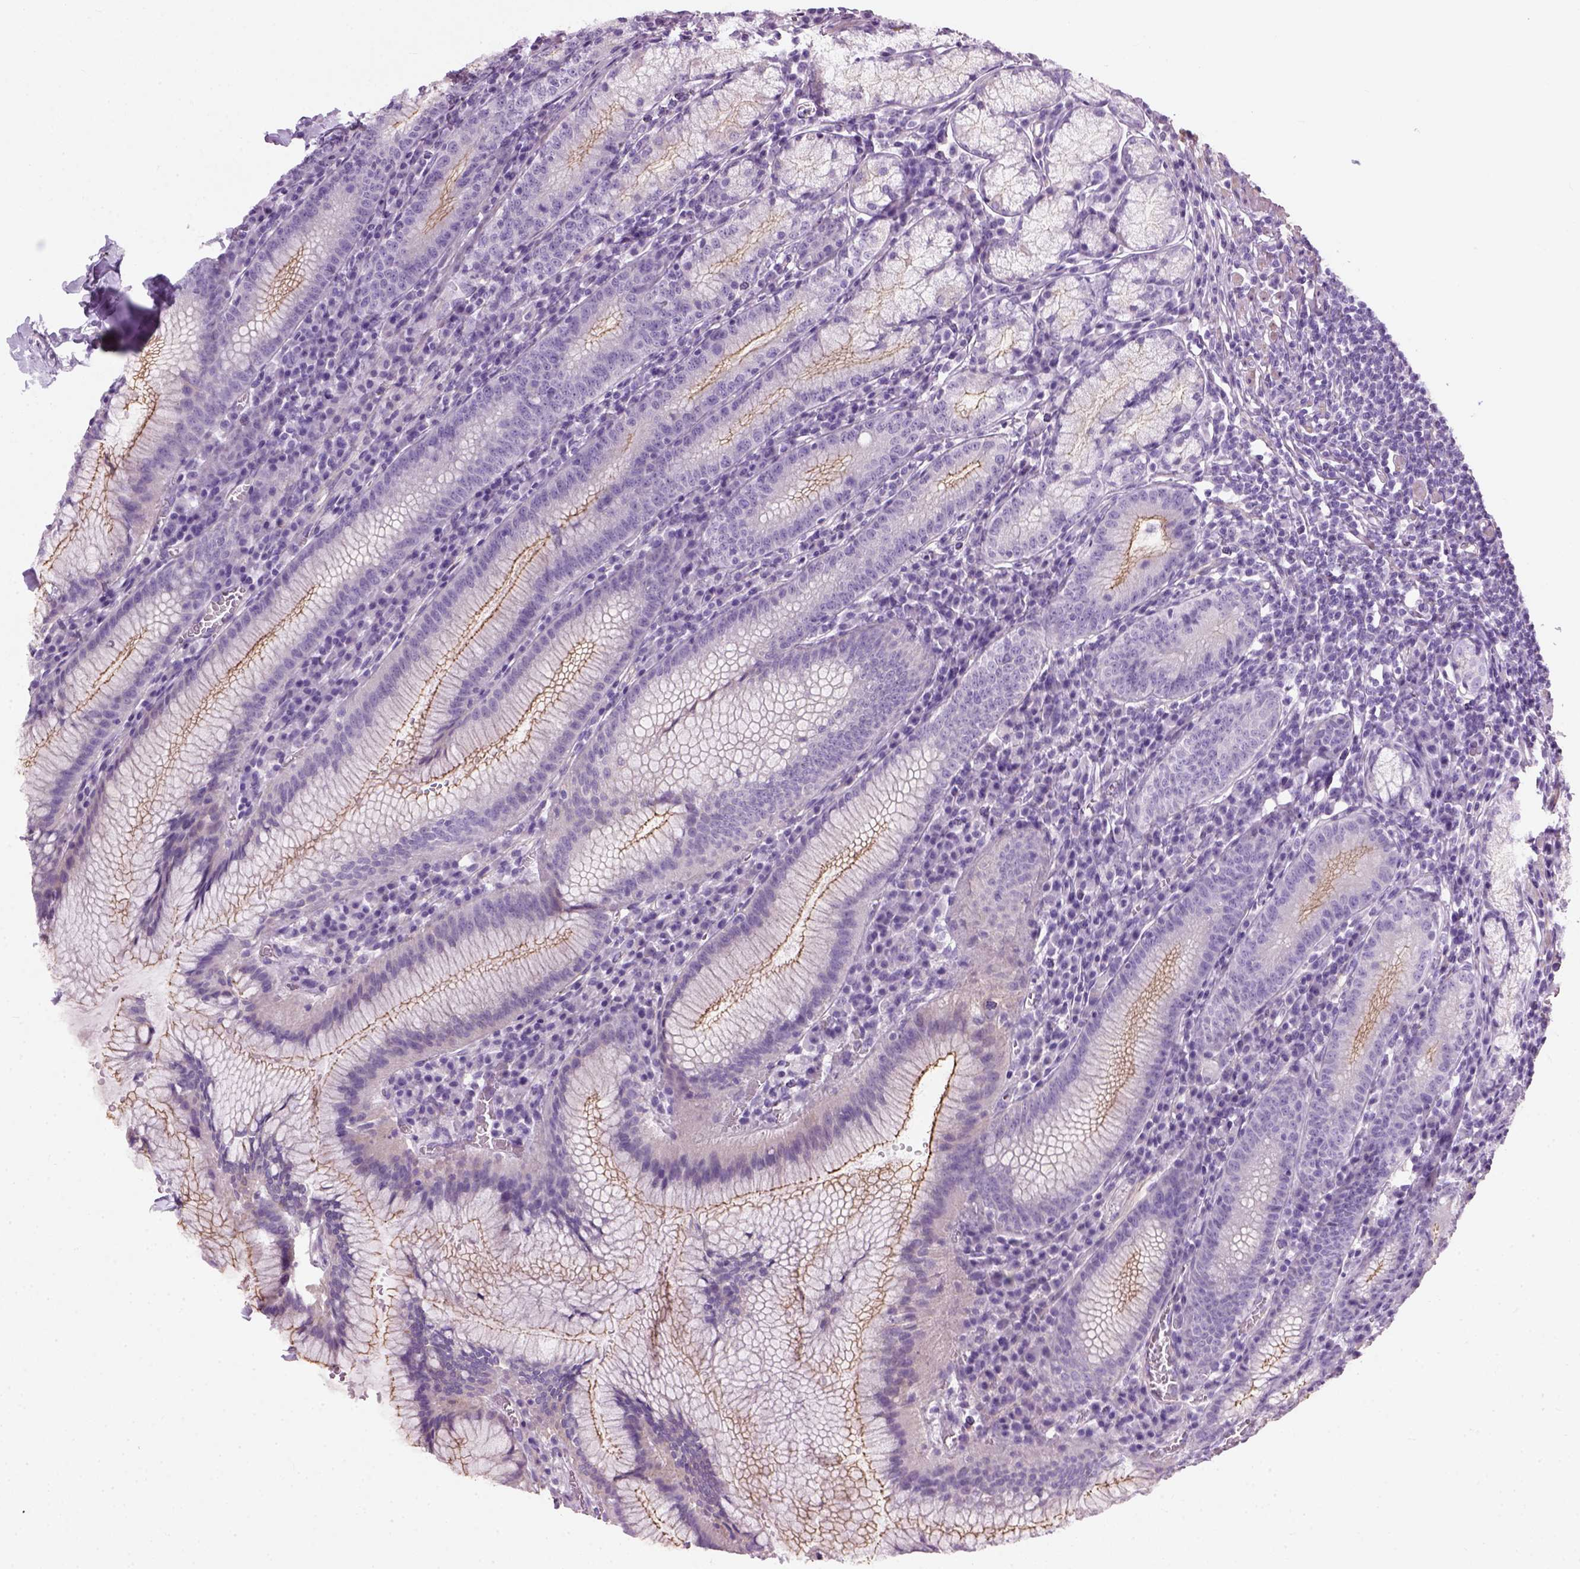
{"staining": {"intensity": "moderate", "quantity": "25%-75%", "location": "cytoplasmic/membranous"}, "tissue": "stomach", "cell_type": "Glandular cells", "image_type": "normal", "snomed": [{"axis": "morphology", "description": "Normal tissue, NOS"}, {"axis": "topography", "description": "Stomach"}], "caption": "The photomicrograph displays staining of benign stomach, revealing moderate cytoplasmic/membranous protein positivity (brown color) within glandular cells. (IHC, brightfield microscopy, high magnification).", "gene": "FAM161A", "patient": {"sex": "male", "age": 55}}